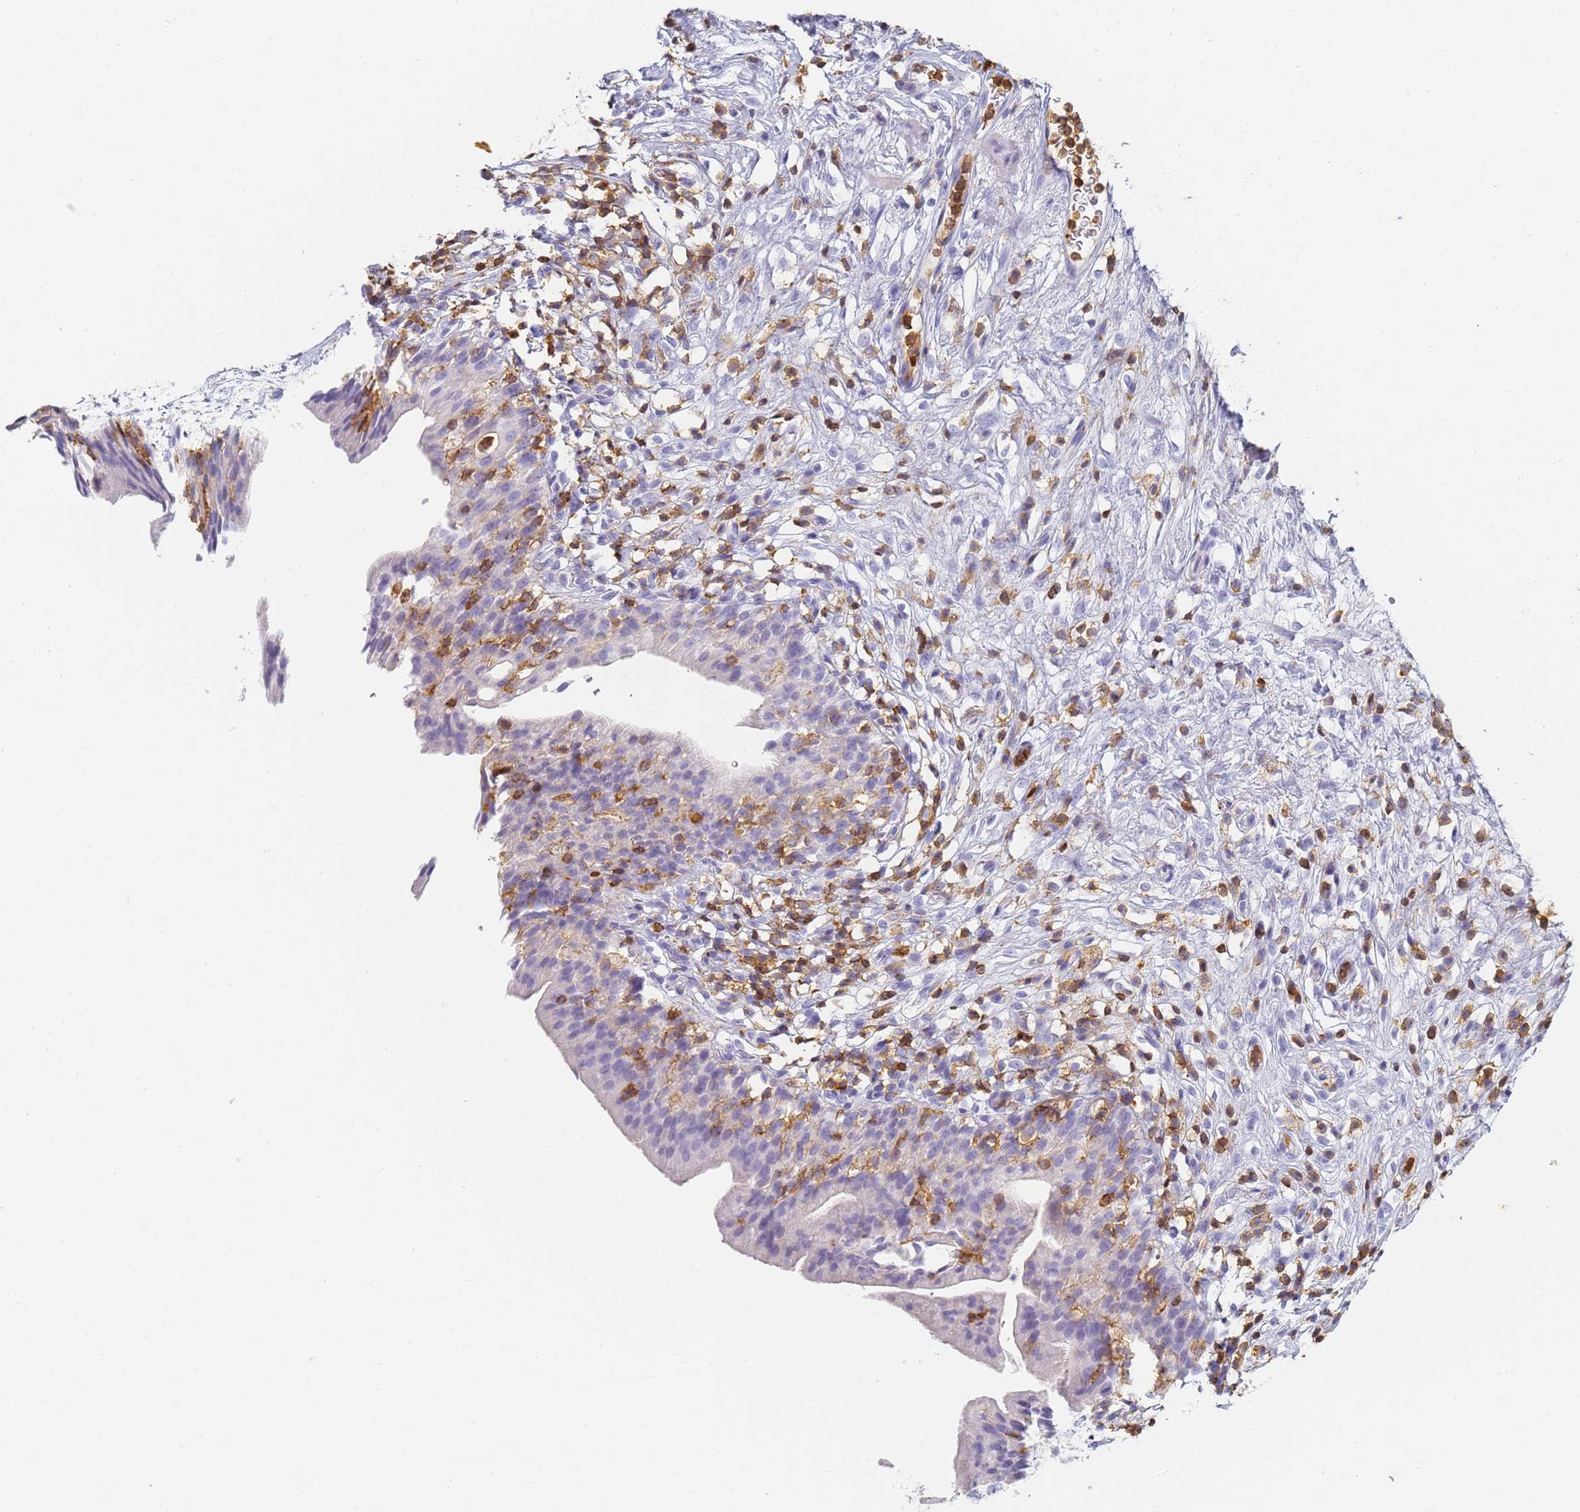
{"staining": {"intensity": "negative", "quantity": "none", "location": "none"}, "tissue": "urinary bladder", "cell_type": "Urothelial cells", "image_type": "normal", "snomed": [{"axis": "morphology", "description": "Normal tissue, NOS"}, {"axis": "morphology", "description": "Inflammation, NOS"}, {"axis": "topography", "description": "Urinary bladder"}], "caption": "This photomicrograph is of benign urinary bladder stained with immunohistochemistry (IHC) to label a protein in brown with the nuclei are counter-stained blue. There is no staining in urothelial cells. (Stains: DAB (3,3'-diaminobenzidine) IHC with hematoxylin counter stain, Microscopy: brightfield microscopy at high magnification).", "gene": "BIN2", "patient": {"sex": "male", "age": 63}}